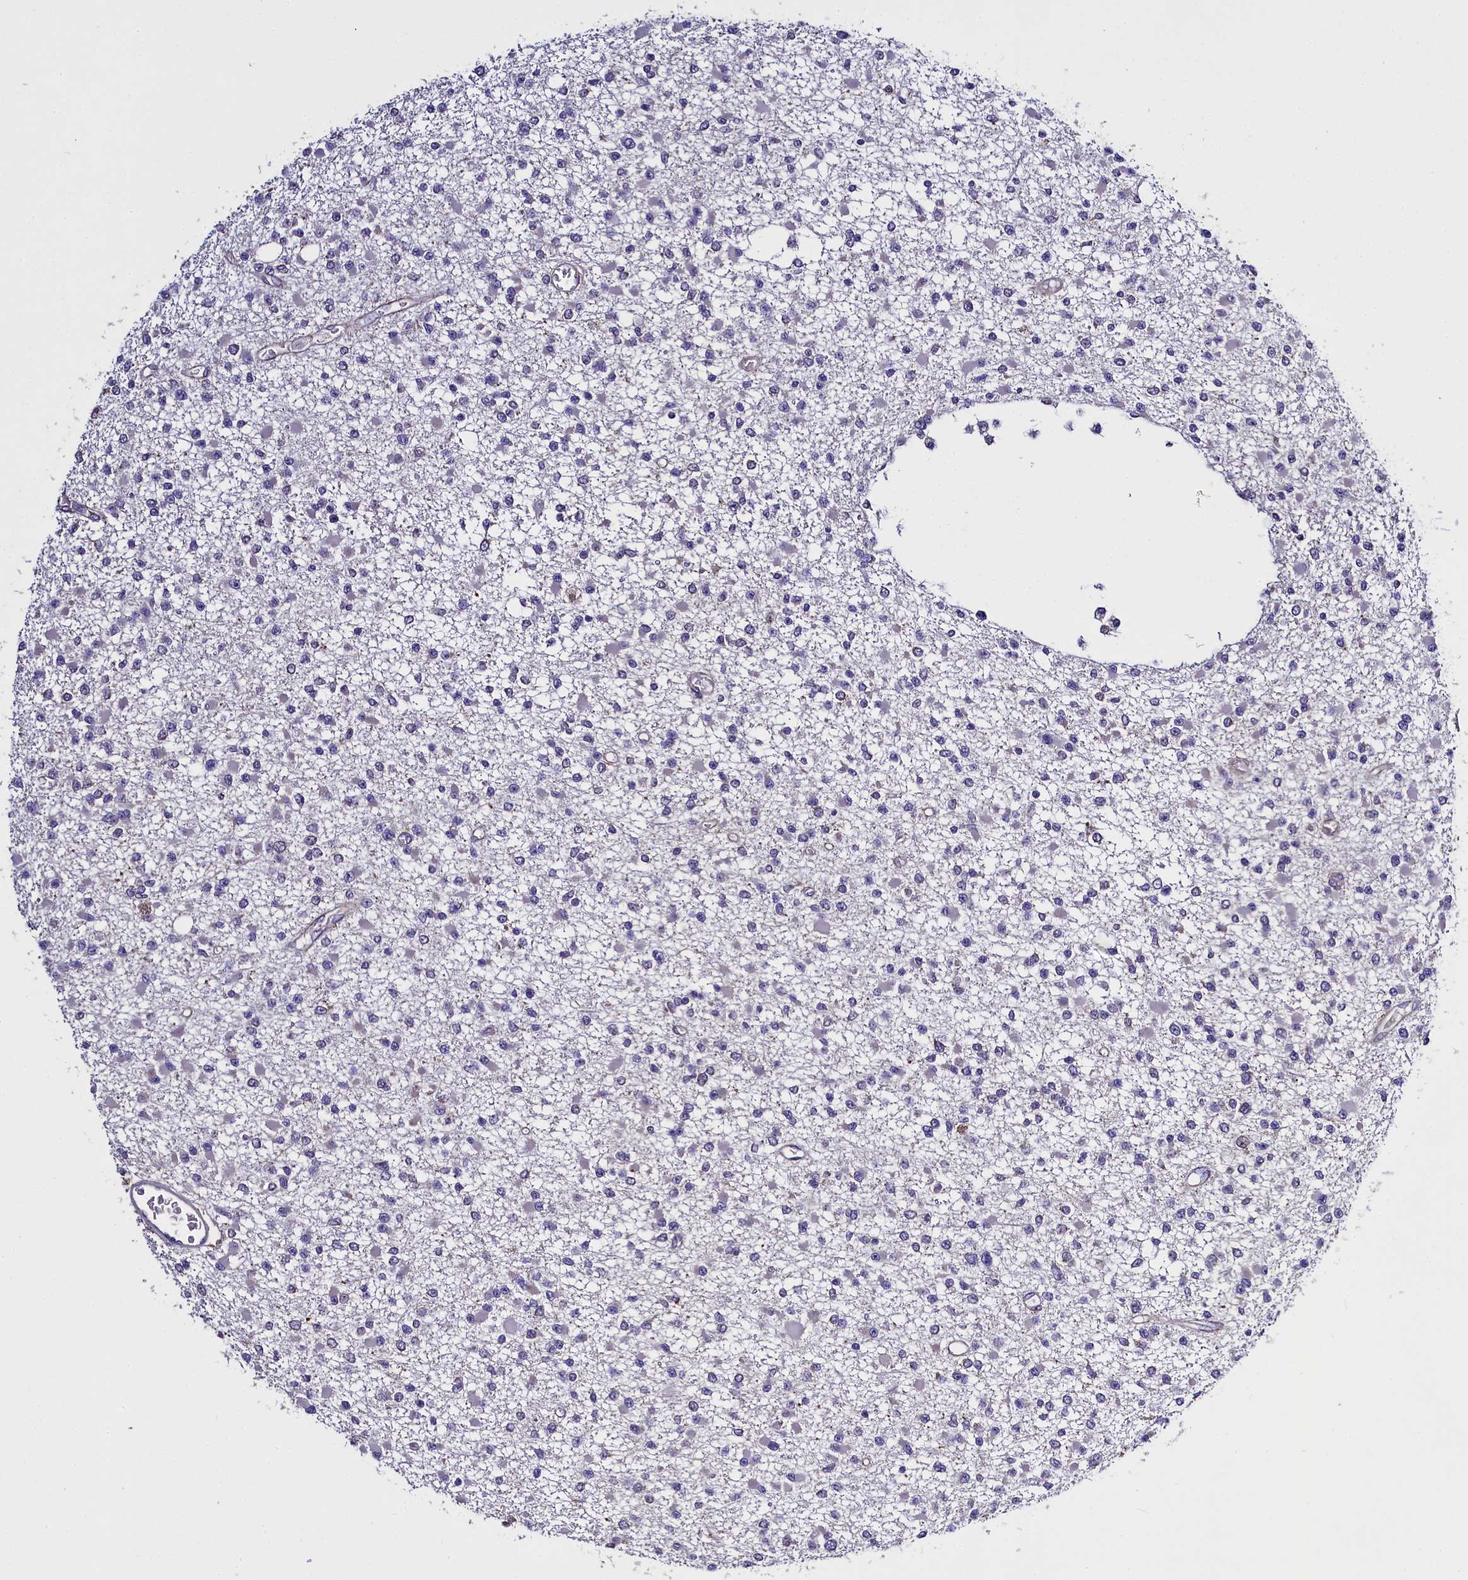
{"staining": {"intensity": "negative", "quantity": "none", "location": "none"}, "tissue": "glioma", "cell_type": "Tumor cells", "image_type": "cancer", "snomed": [{"axis": "morphology", "description": "Glioma, malignant, Low grade"}, {"axis": "topography", "description": "Brain"}], "caption": "Tumor cells show no significant protein staining in low-grade glioma (malignant). (DAB immunohistochemistry with hematoxylin counter stain).", "gene": "MRC2", "patient": {"sex": "female", "age": 22}}